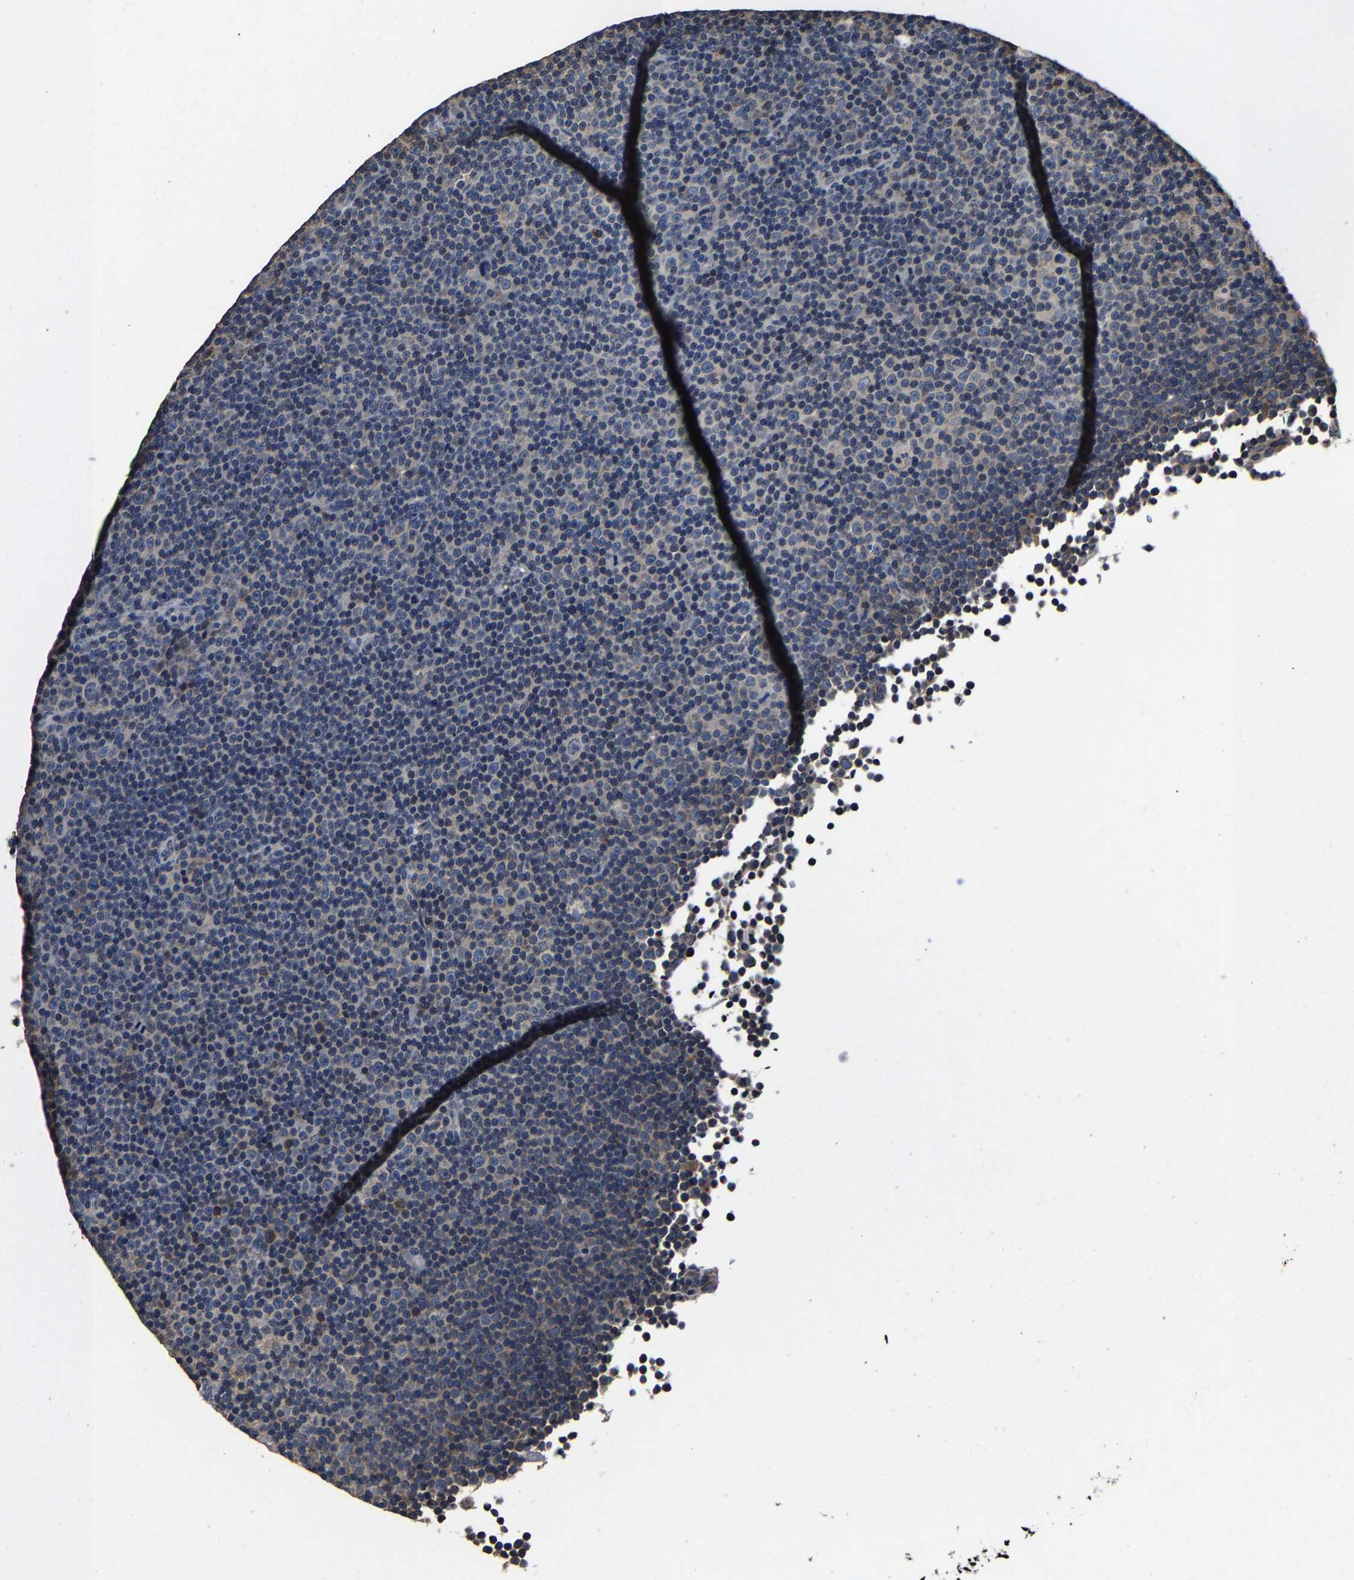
{"staining": {"intensity": "negative", "quantity": "none", "location": "none"}, "tissue": "lymphoma", "cell_type": "Tumor cells", "image_type": "cancer", "snomed": [{"axis": "morphology", "description": "Malignant lymphoma, non-Hodgkin's type, Low grade"}, {"axis": "topography", "description": "Lymph node"}], "caption": "The photomicrograph displays no significant positivity in tumor cells of lymphoma. (DAB (3,3'-diaminobenzidine) immunohistochemistry with hematoxylin counter stain).", "gene": "EBAG9", "patient": {"sex": "female", "age": 67}}